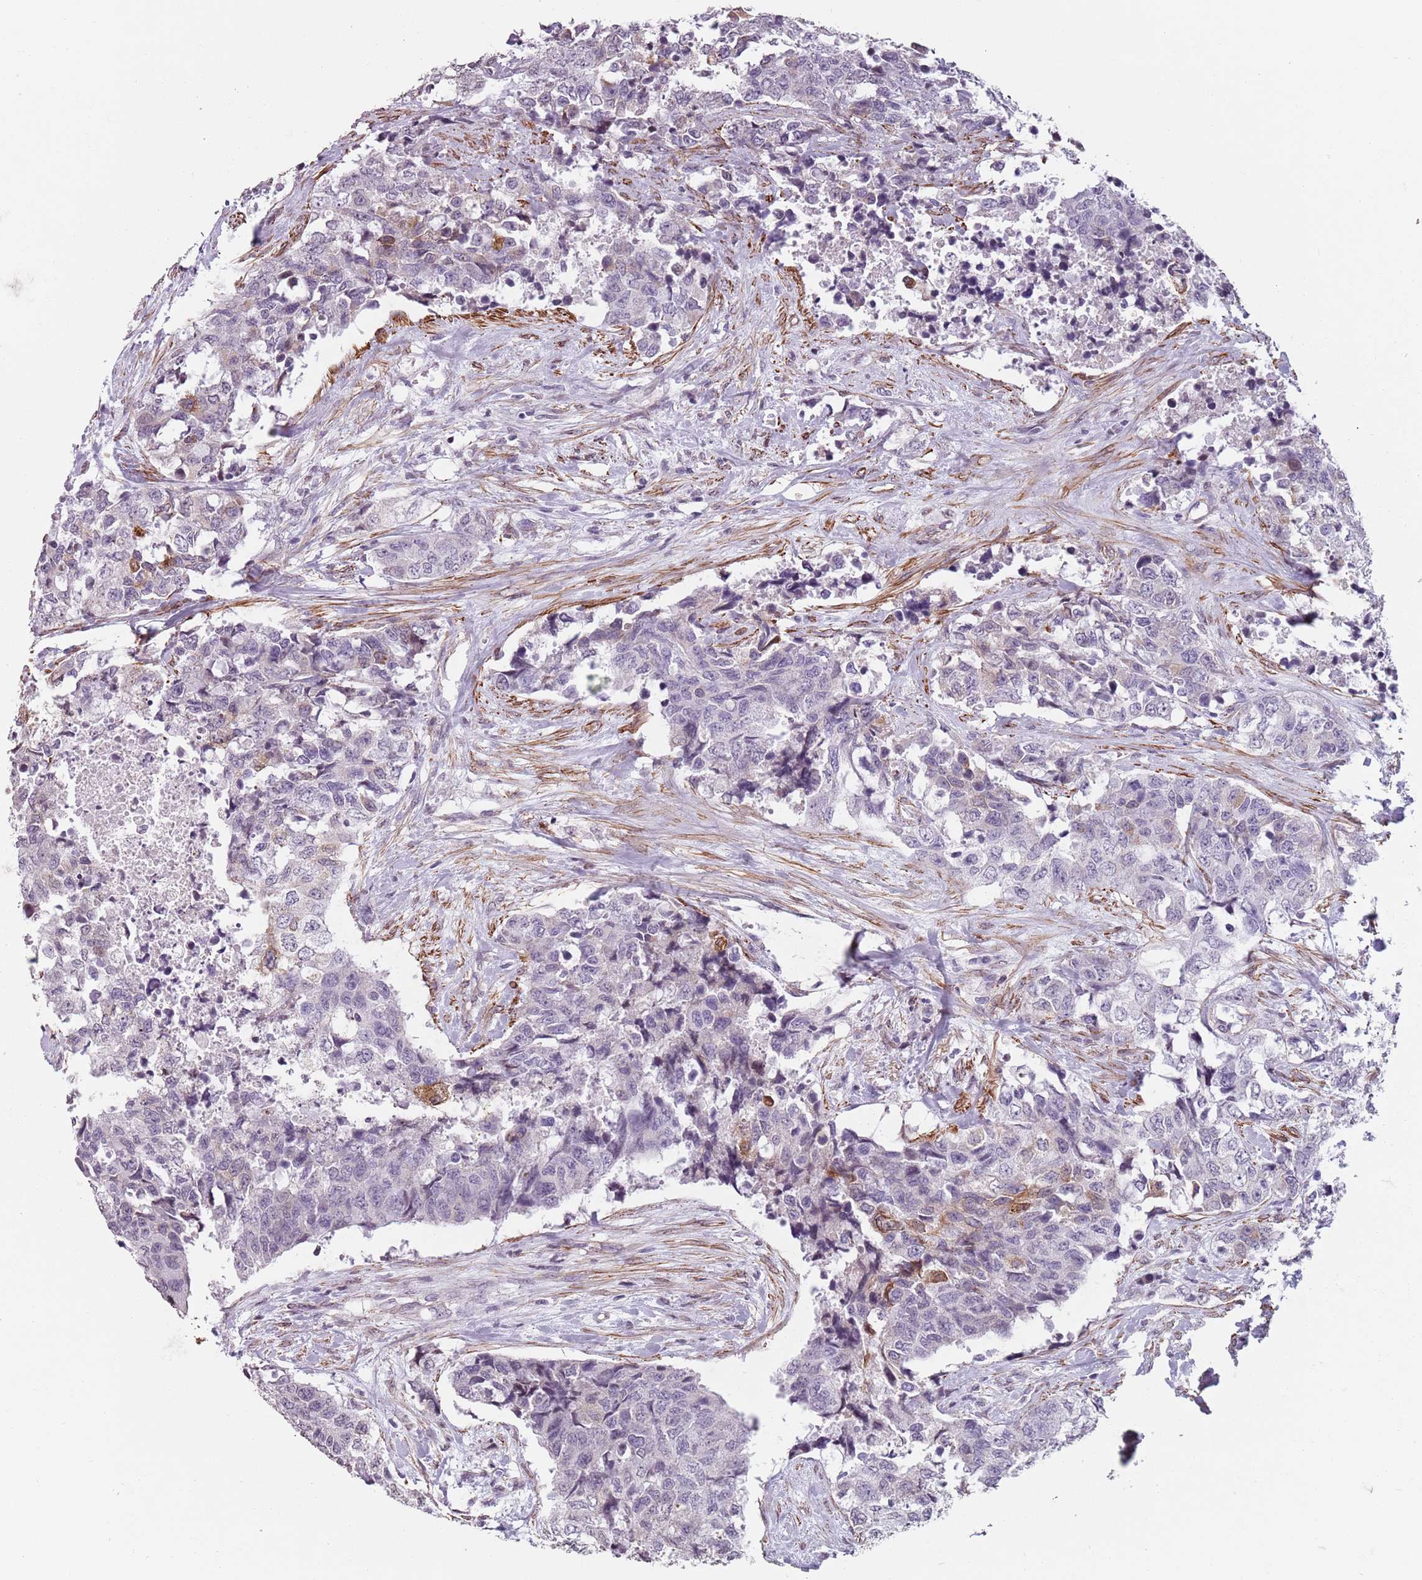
{"staining": {"intensity": "negative", "quantity": "none", "location": "none"}, "tissue": "urothelial cancer", "cell_type": "Tumor cells", "image_type": "cancer", "snomed": [{"axis": "morphology", "description": "Urothelial carcinoma, High grade"}, {"axis": "topography", "description": "Urinary bladder"}], "caption": "A high-resolution histopathology image shows immunohistochemistry staining of high-grade urothelial carcinoma, which demonstrates no significant positivity in tumor cells.", "gene": "TMC4", "patient": {"sex": "female", "age": 78}}